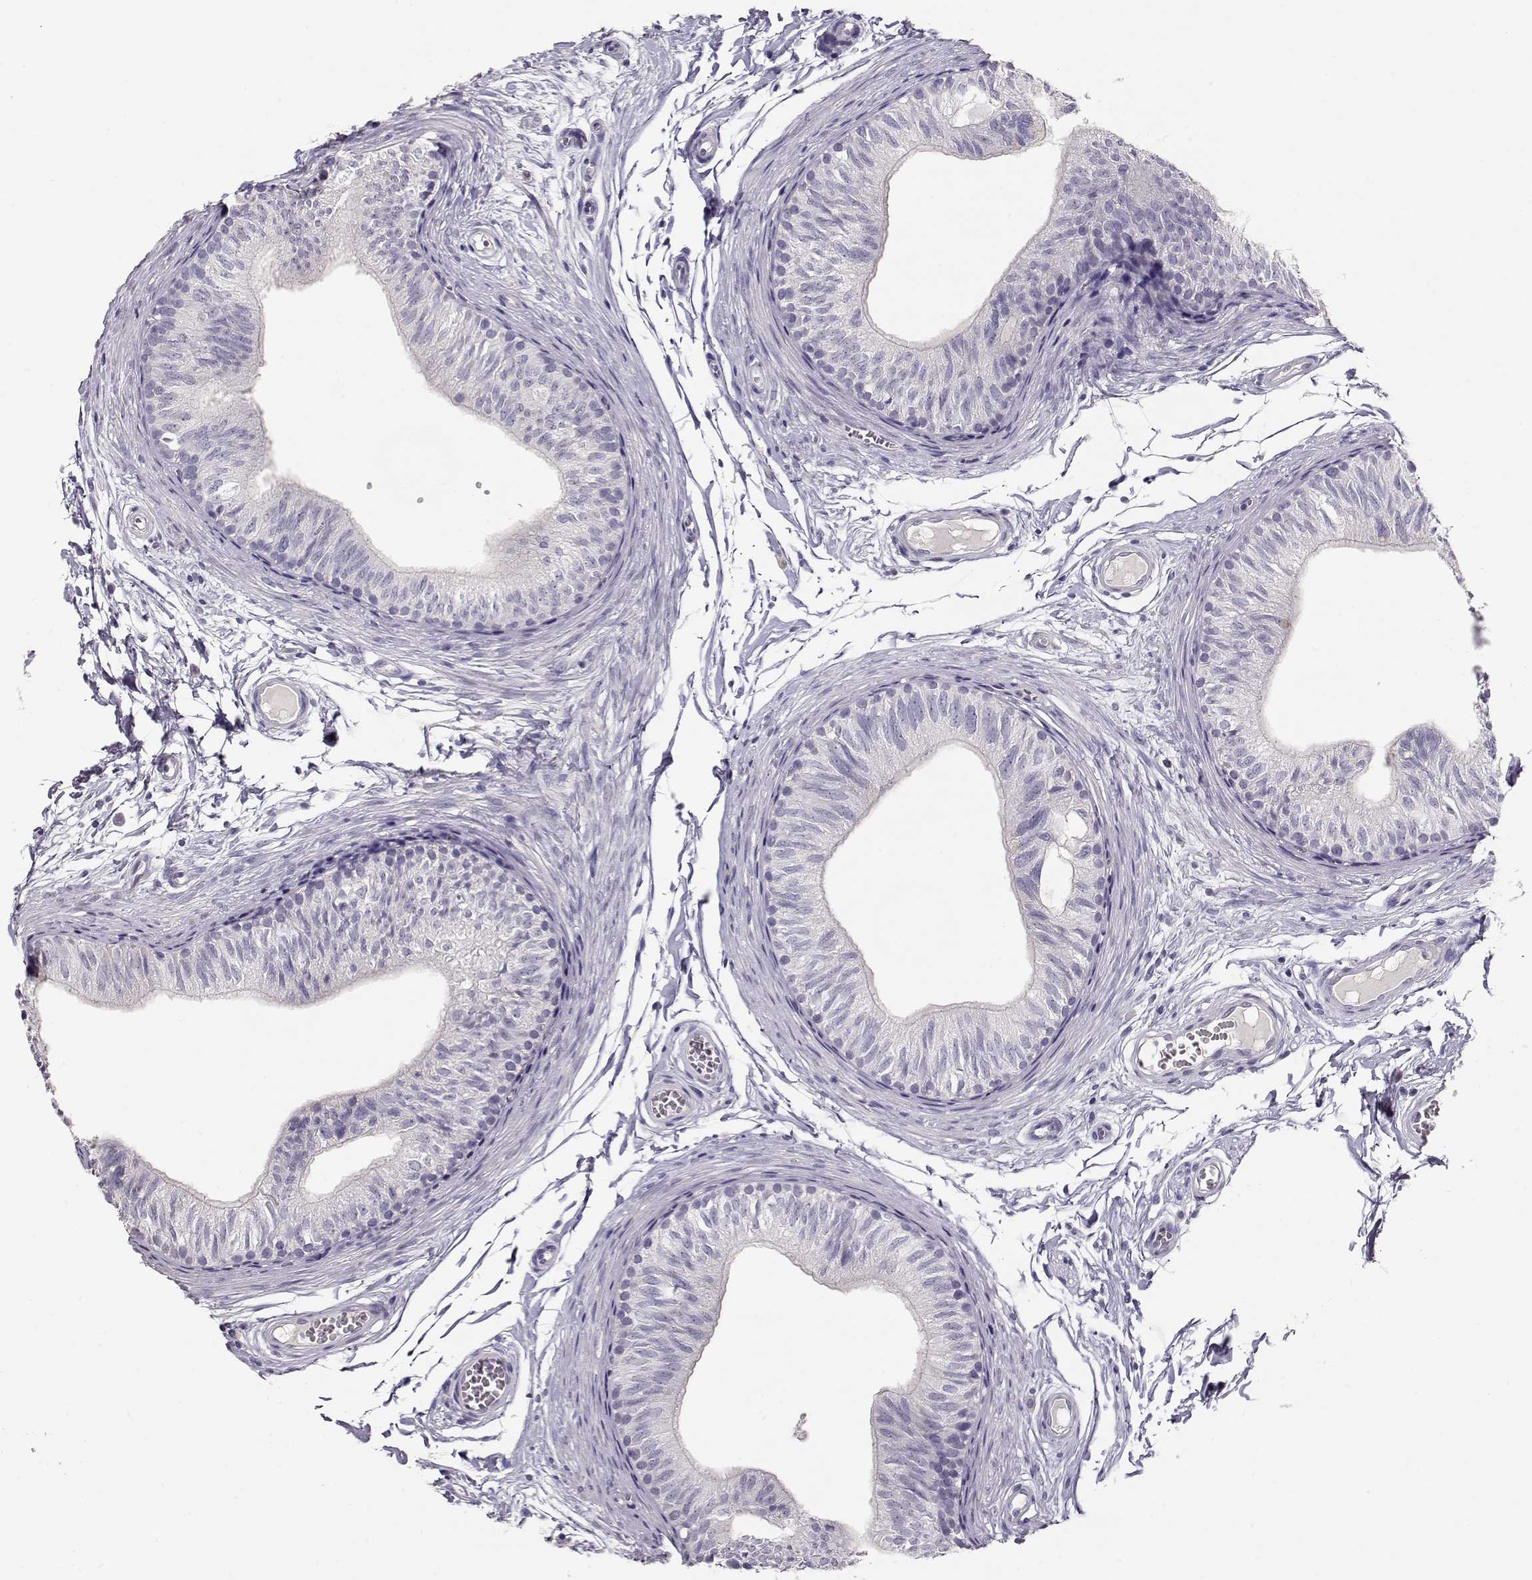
{"staining": {"intensity": "negative", "quantity": "none", "location": "none"}, "tissue": "epididymis", "cell_type": "Glandular cells", "image_type": "normal", "snomed": [{"axis": "morphology", "description": "Normal tissue, NOS"}, {"axis": "topography", "description": "Epididymis"}], "caption": "Epididymis was stained to show a protein in brown. There is no significant positivity in glandular cells. (DAB IHC visualized using brightfield microscopy, high magnification).", "gene": "MAGEC1", "patient": {"sex": "male", "age": 22}}